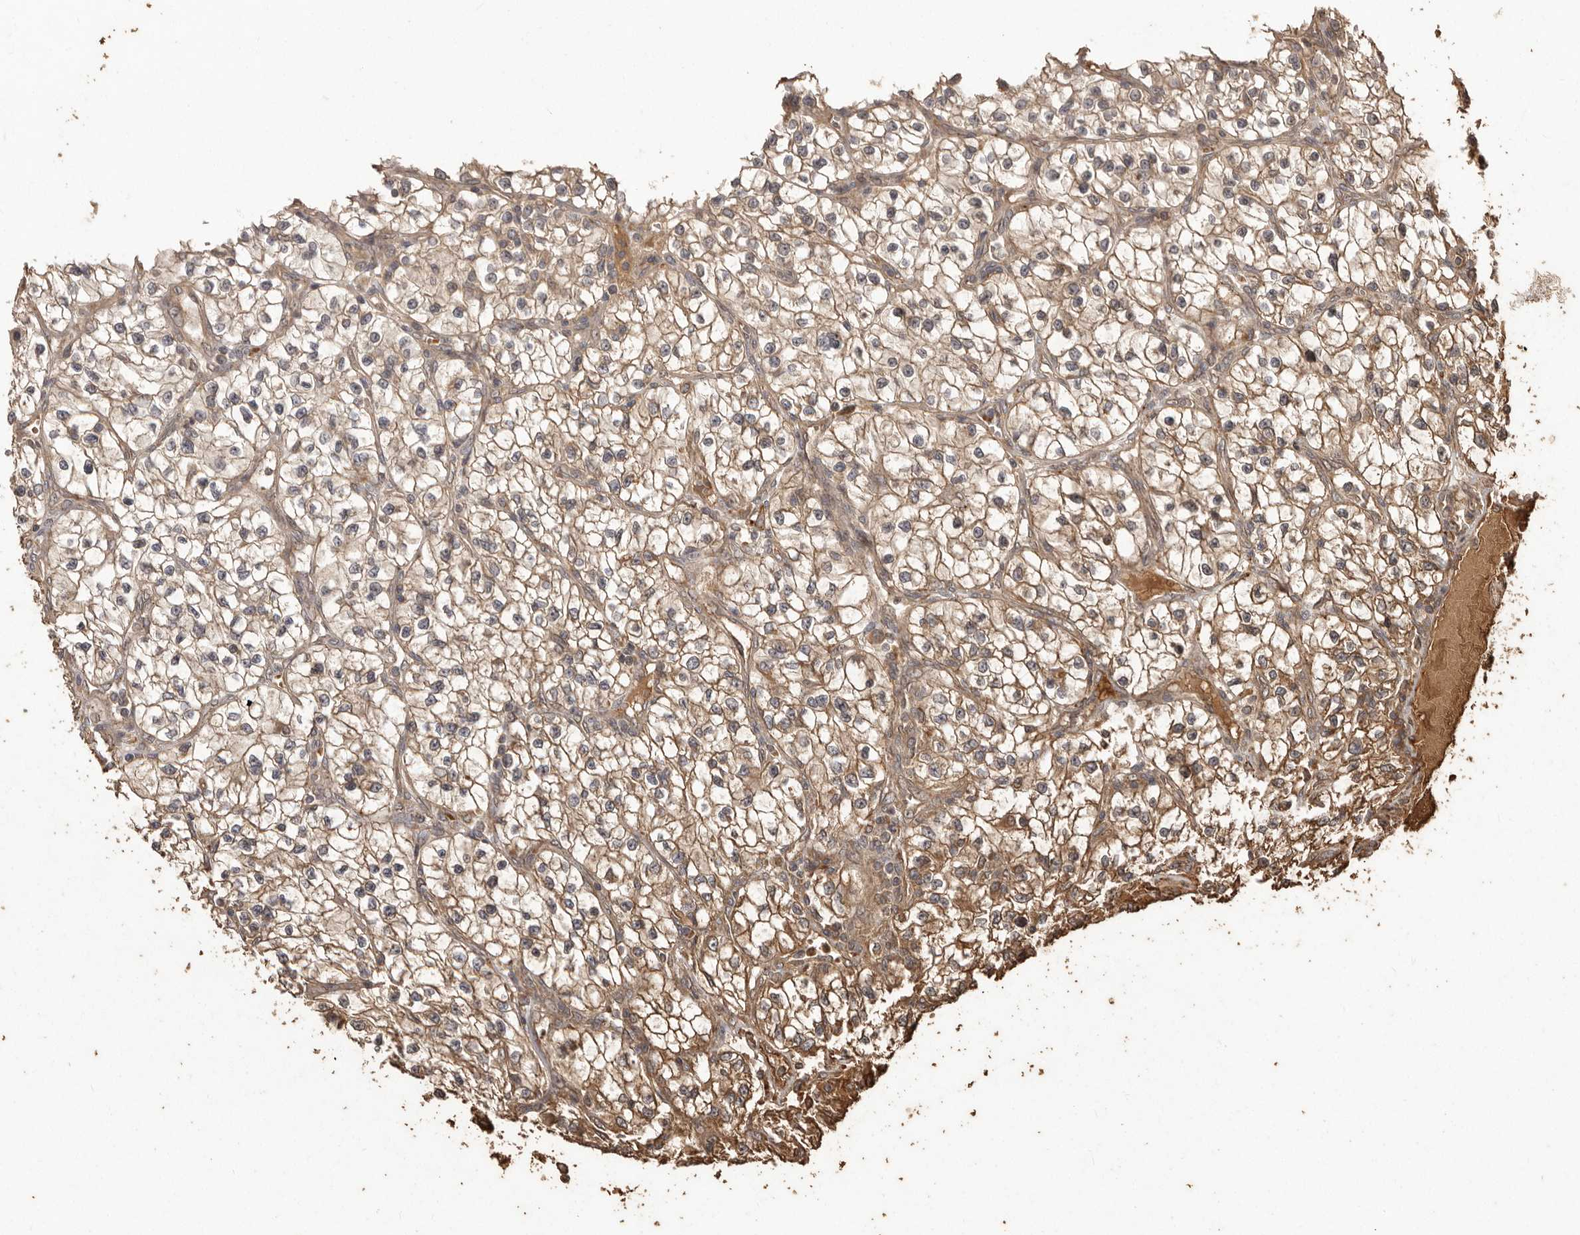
{"staining": {"intensity": "weak", "quantity": ">75%", "location": "cytoplasmic/membranous"}, "tissue": "renal cancer", "cell_type": "Tumor cells", "image_type": "cancer", "snomed": [{"axis": "morphology", "description": "Adenocarcinoma, NOS"}, {"axis": "topography", "description": "Kidney"}], "caption": "Protein staining by IHC demonstrates weak cytoplasmic/membranous expression in about >75% of tumor cells in renal cancer.", "gene": "NUP43", "patient": {"sex": "female", "age": 57}}